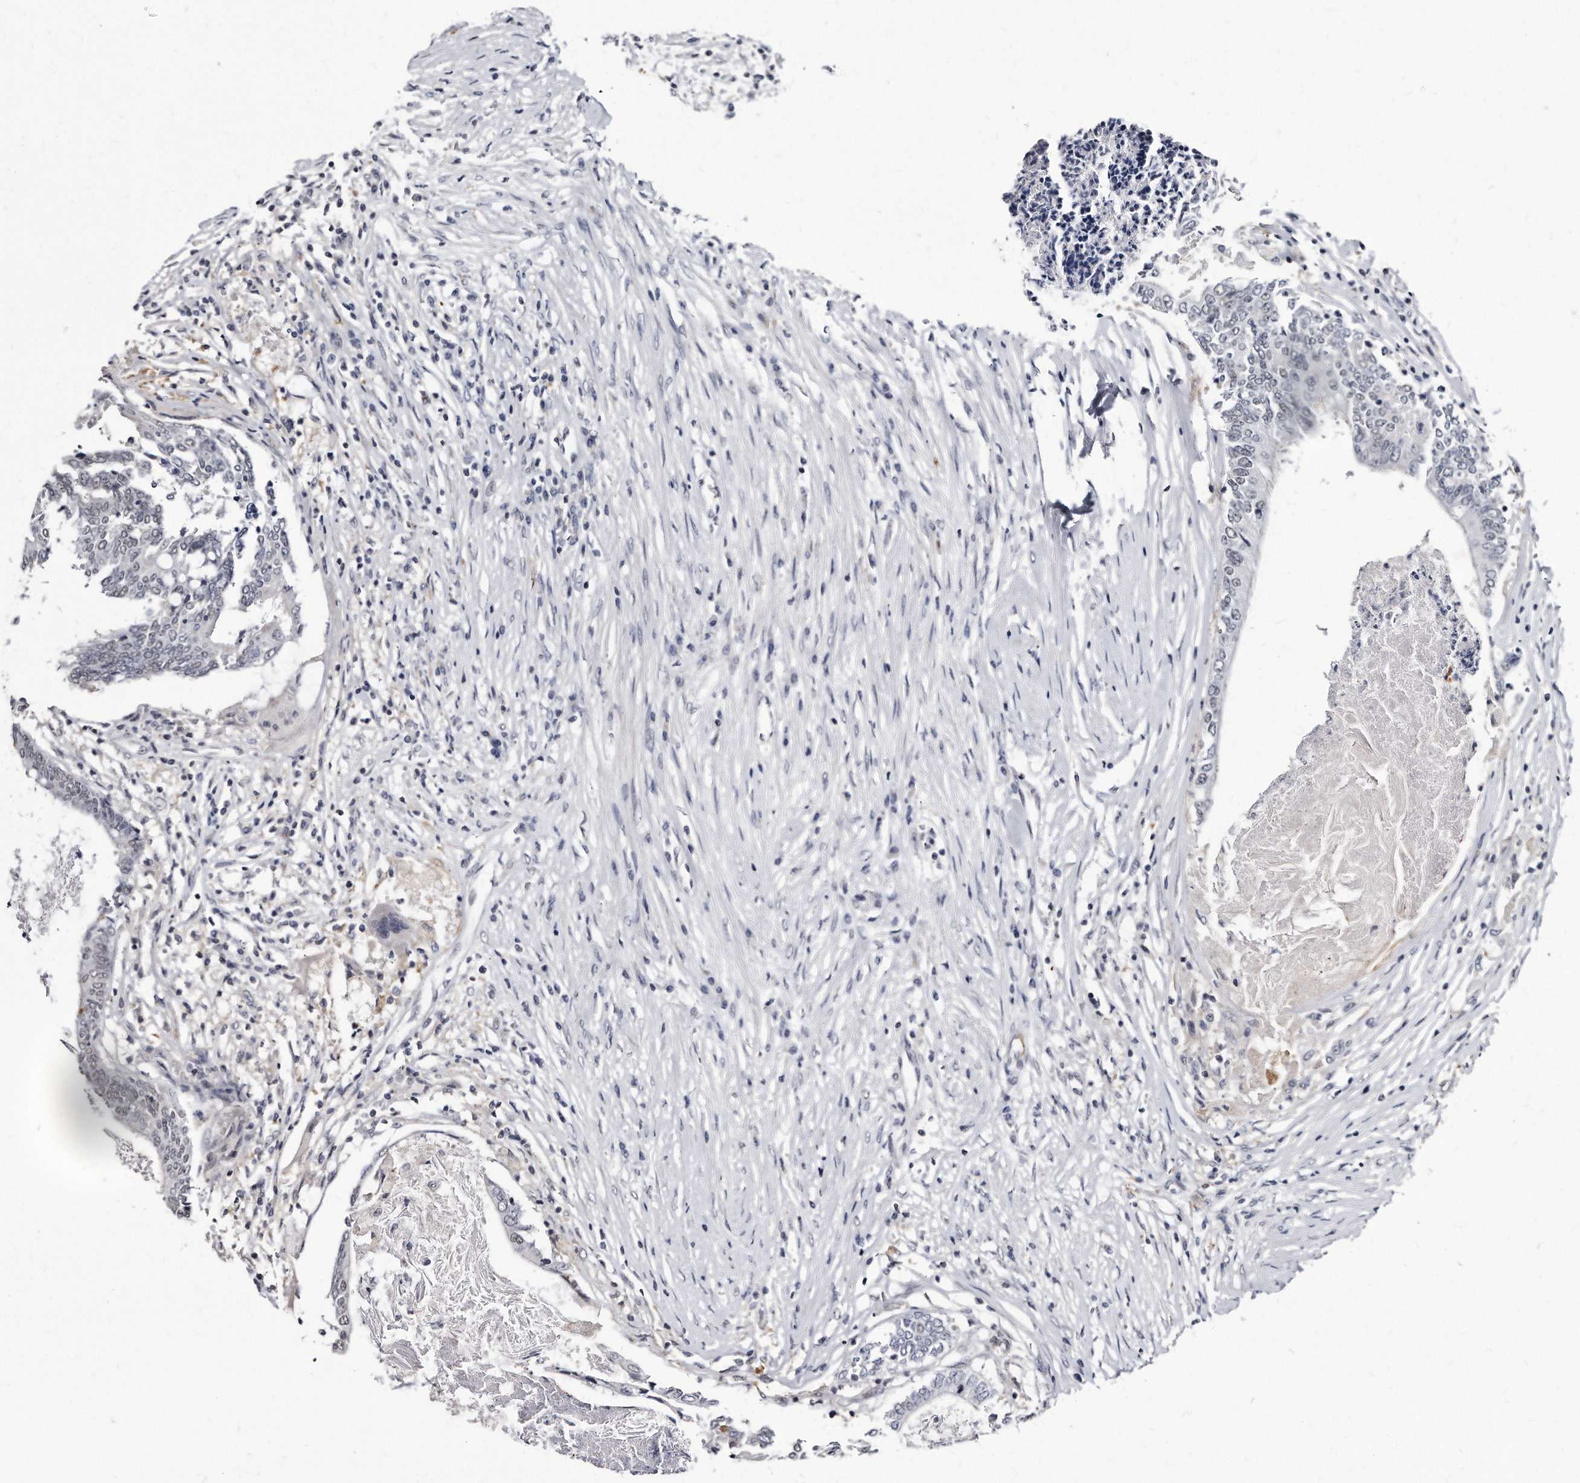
{"staining": {"intensity": "negative", "quantity": "none", "location": "none"}, "tissue": "colorectal cancer", "cell_type": "Tumor cells", "image_type": "cancer", "snomed": [{"axis": "morphology", "description": "Adenocarcinoma, NOS"}, {"axis": "topography", "description": "Rectum"}], "caption": "Tumor cells are negative for protein expression in human colorectal adenocarcinoma.", "gene": "KLHDC3", "patient": {"sex": "male", "age": 63}}